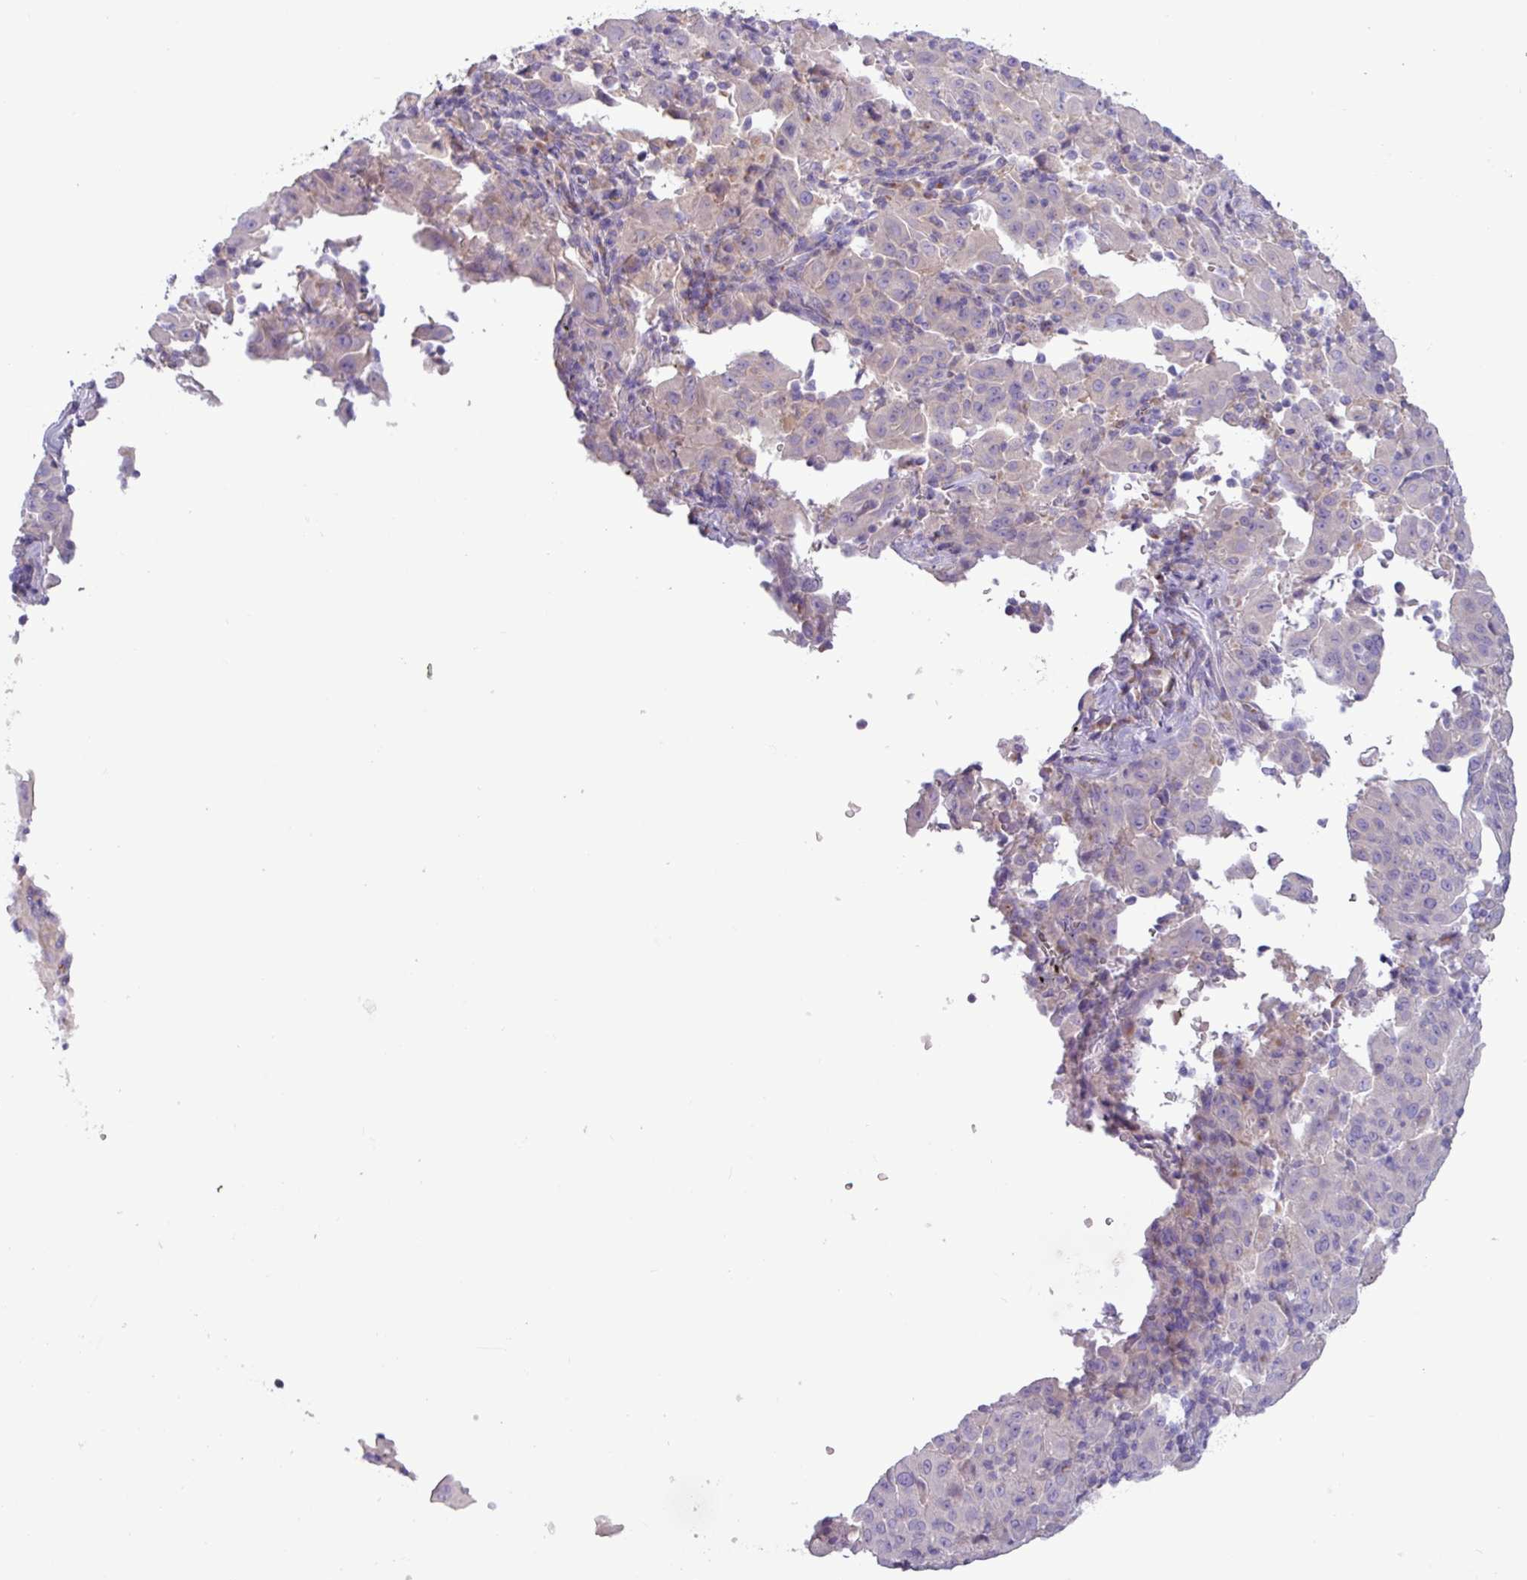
{"staining": {"intensity": "negative", "quantity": "none", "location": "none"}, "tissue": "pancreatic cancer", "cell_type": "Tumor cells", "image_type": "cancer", "snomed": [{"axis": "morphology", "description": "Adenocarcinoma, NOS"}, {"axis": "topography", "description": "Pancreas"}], "caption": "IHC micrograph of pancreatic adenocarcinoma stained for a protein (brown), which exhibits no positivity in tumor cells. Brightfield microscopy of immunohistochemistry stained with DAB (3,3'-diaminobenzidine) (brown) and hematoxylin (blue), captured at high magnification.", "gene": "STIMATE", "patient": {"sex": "male", "age": 63}}